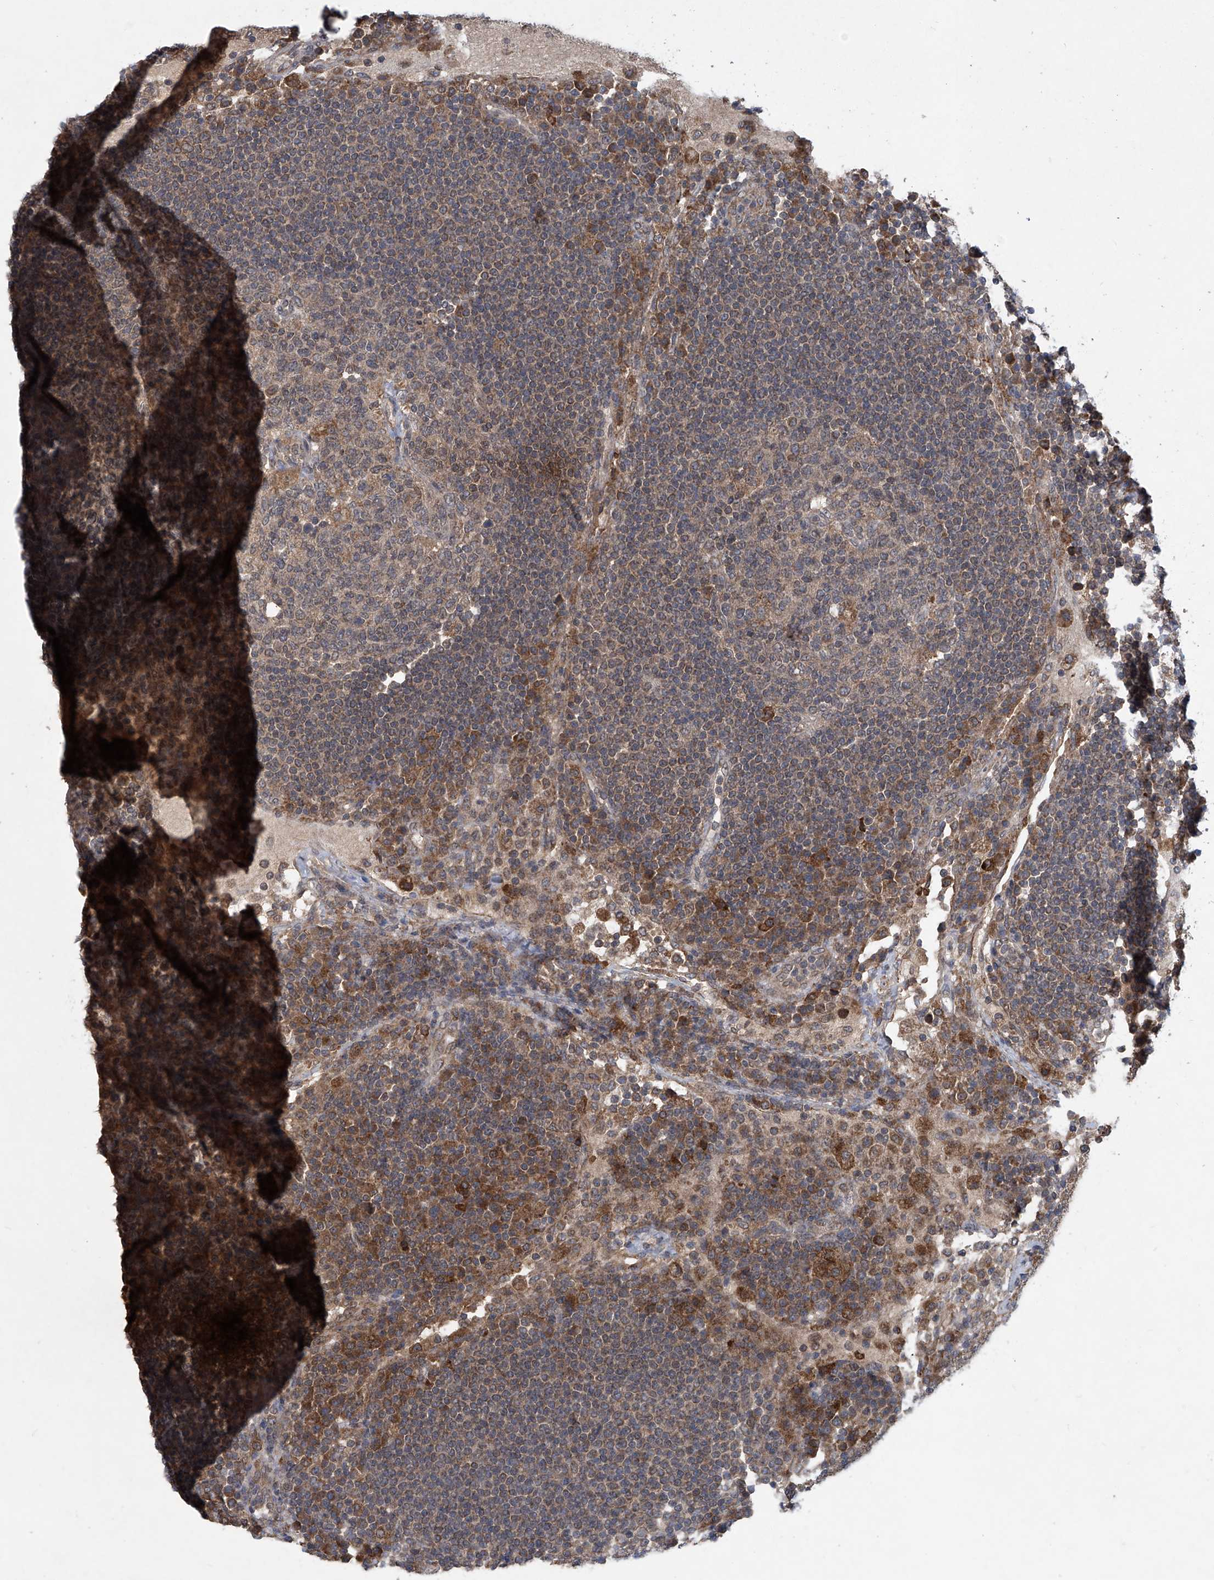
{"staining": {"intensity": "weak", "quantity": "25%-75%", "location": "cytoplasmic/membranous"}, "tissue": "lymph node", "cell_type": "Germinal center cells", "image_type": "normal", "snomed": [{"axis": "morphology", "description": "Normal tissue, NOS"}, {"axis": "topography", "description": "Lymph node"}], "caption": "Immunohistochemistry (DAB) staining of unremarkable human lymph node shows weak cytoplasmic/membranous protein expression in about 25%-75% of germinal center cells.", "gene": "SUMF2", "patient": {"sex": "female", "age": 53}}